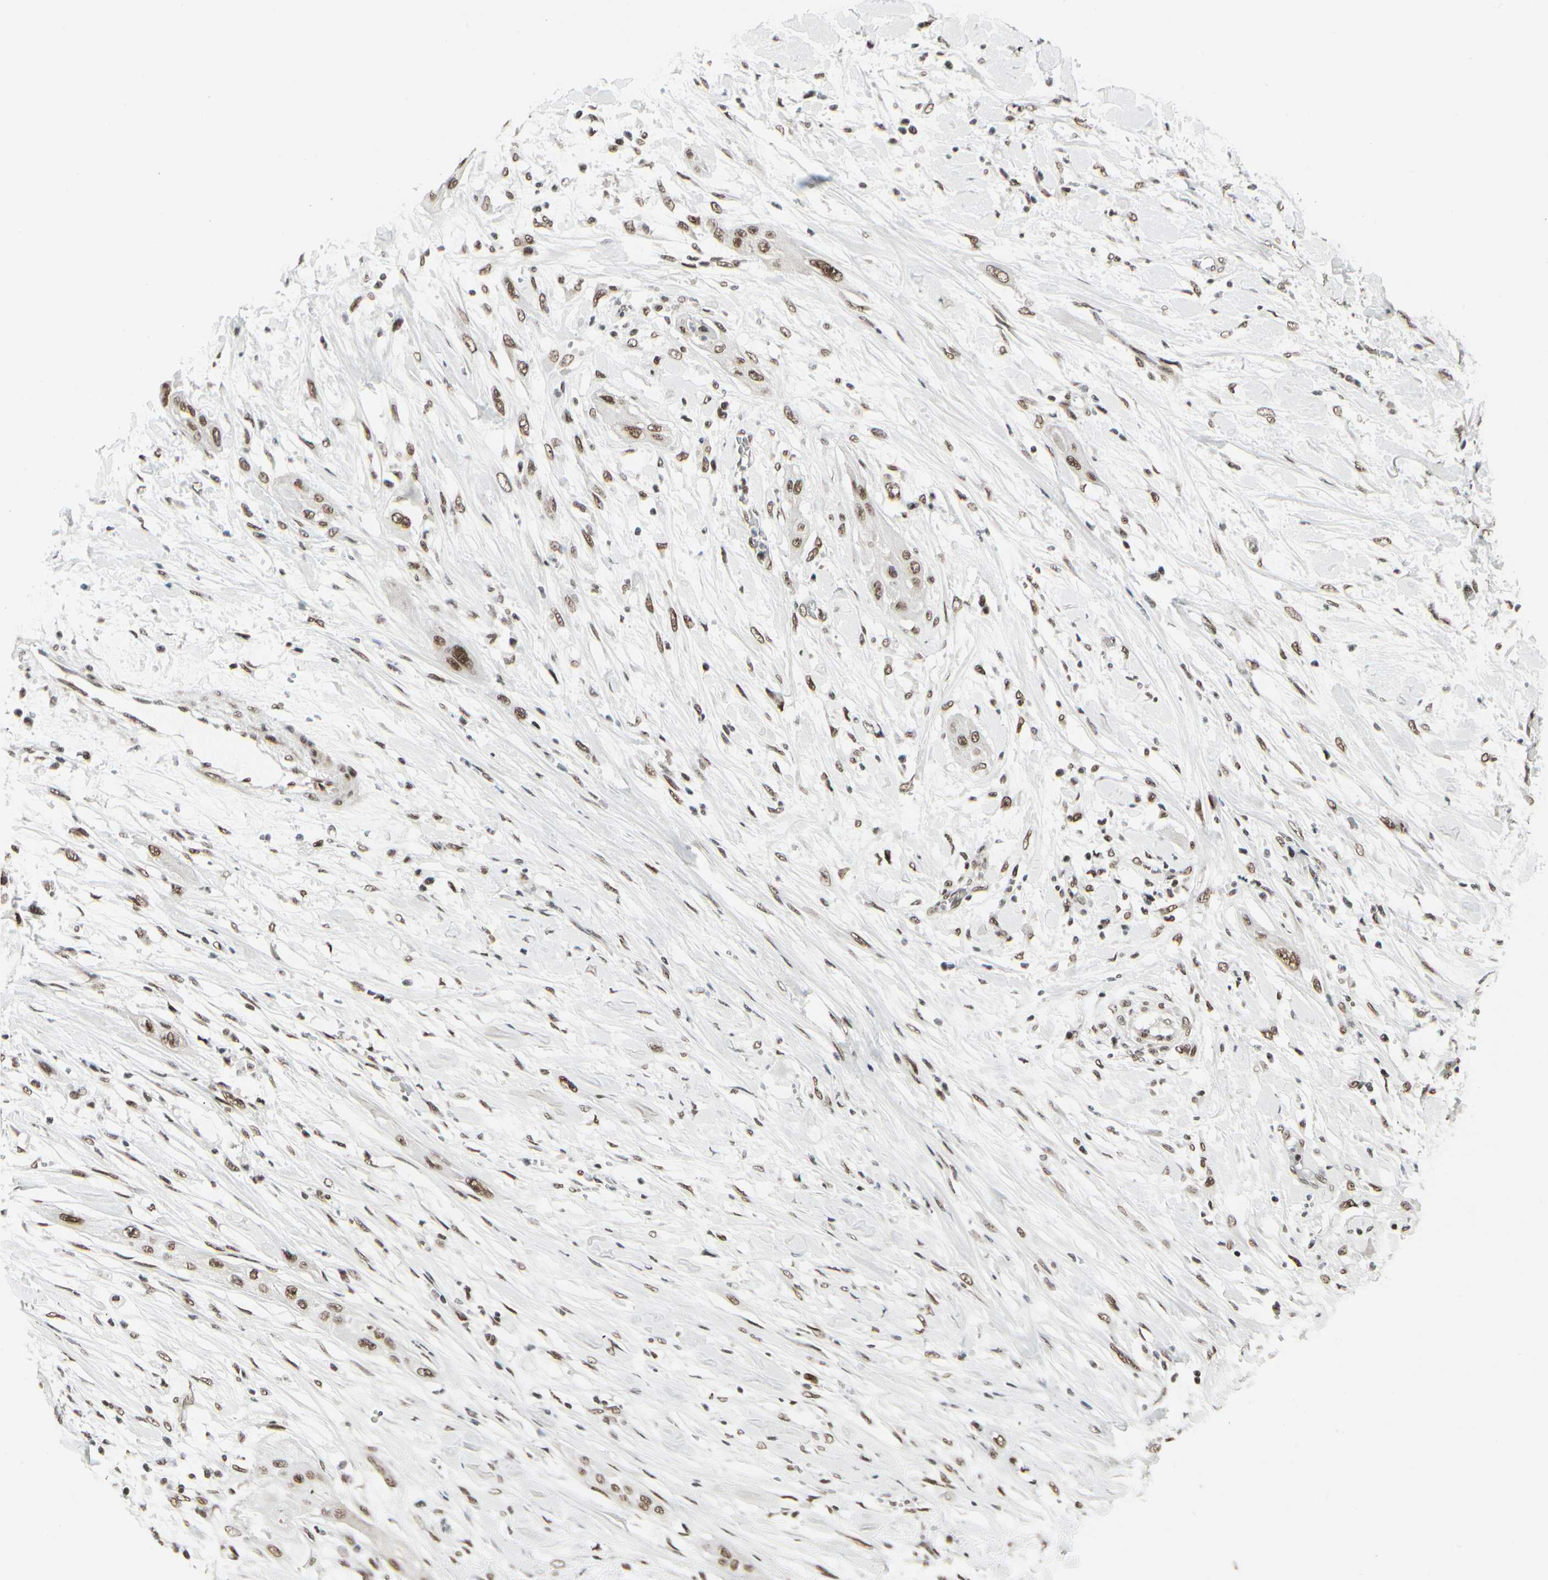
{"staining": {"intensity": "moderate", "quantity": ">75%", "location": "nuclear"}, "tissue": "lung cancer", "cell_type": "Tumor cells", "image_type": "cancer", "snomed": [{"axis": "morphology", "description": "Squamous cell carcinoma, NOS"}, {"axis": "topography", "description": "Lung"}], "caption": "Lung cancer (squamous cell carcinoma) stained with IHC shows moderate nuclear staining in approximately >75% of tumor cells. The staining was performed using DAB (3,3'-diaminobenzidine), with brown indicating positive protein expression. Nuclei are stained blue with hematoxylin.", "gene": "HMG20A", "patient": {"sex": "female", "age": 47}}